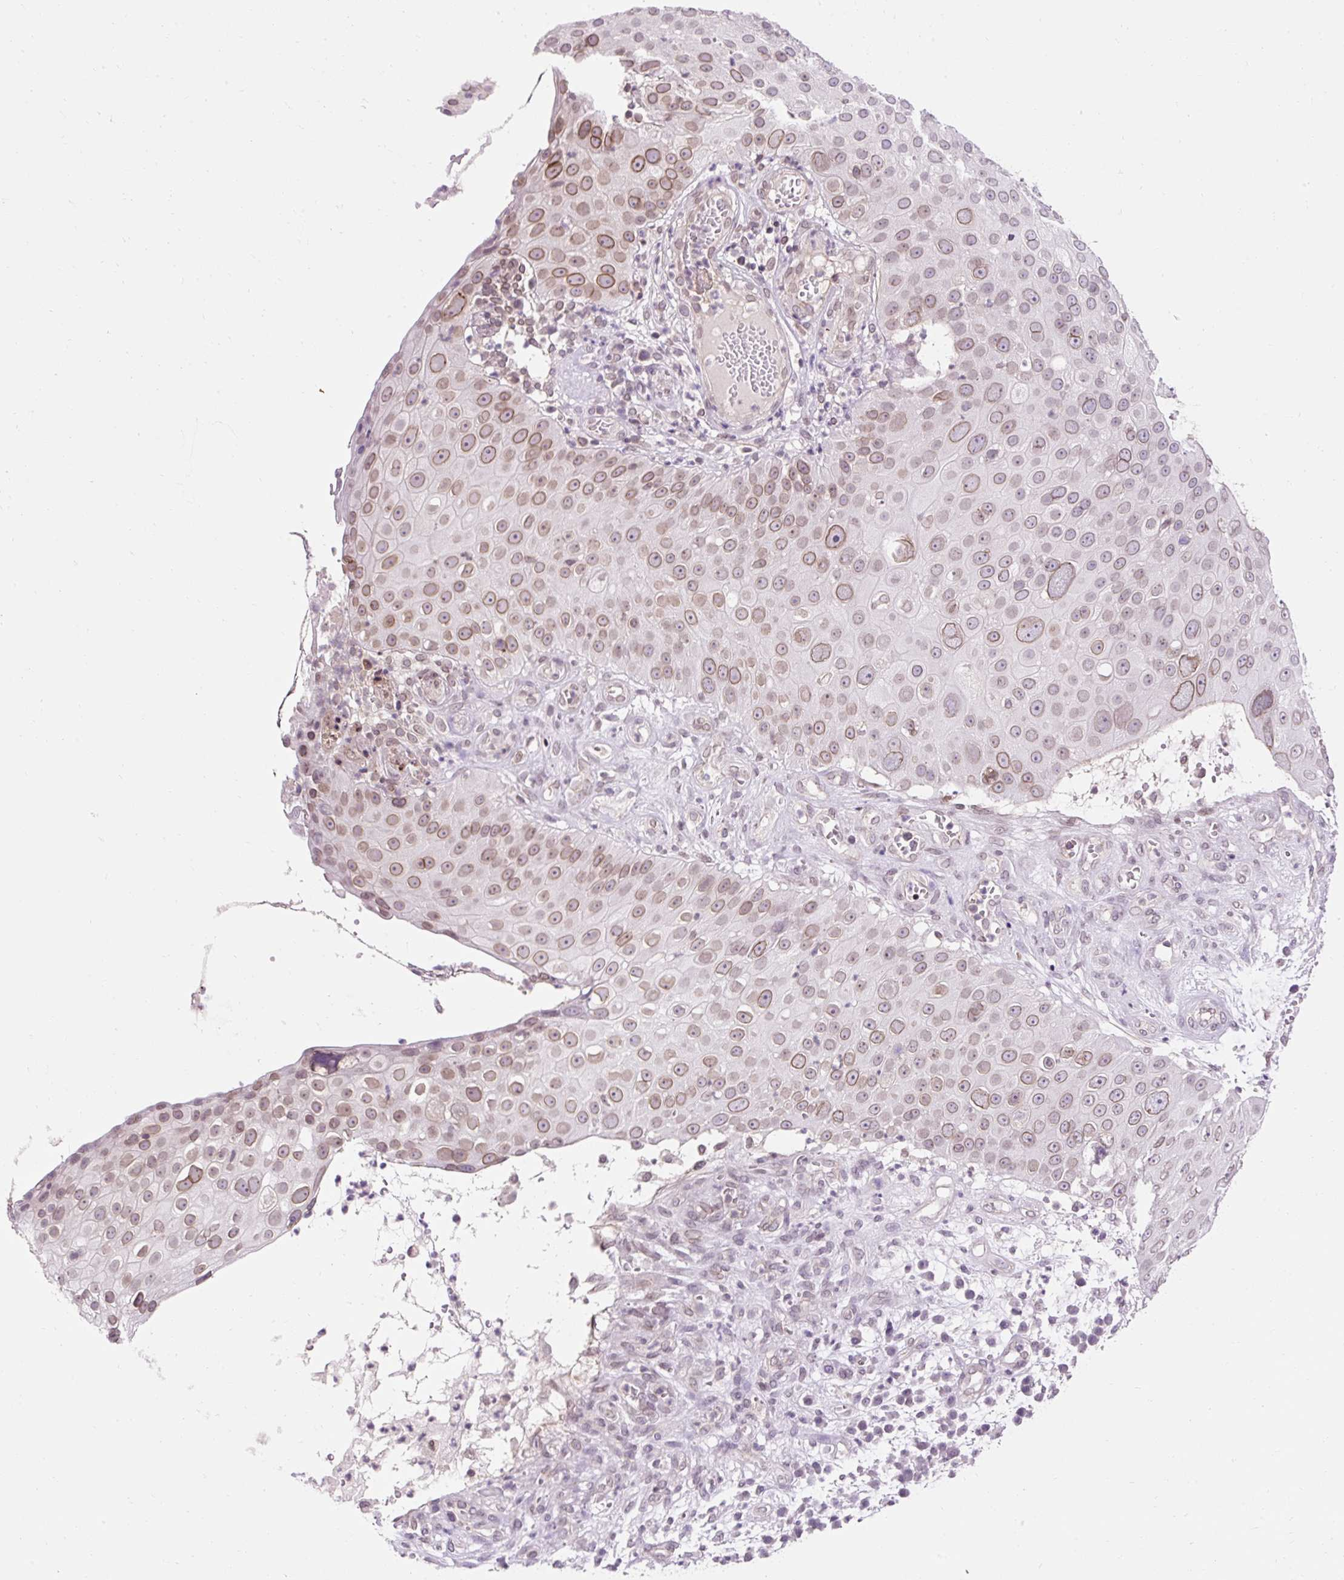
{"staining": {"intensity": "moderate", "quantity": ">75%", "location": "cytoplasmic/membranous,nuclear"}, "tissue": "skin cancer", "cell_type": "Tumor cells", "image_type": "cancer", "snomed": [{"axis": "morphology", "description": "Squamous cell carcinoma, NOS"}, {"axis": "topography", "description": "Skin"}], "caption": "Skin cancer was stained to show a protein in brown. There is medium levels of moderate cytoplasmic/membranous and nuclear positivity in approximately >75% of tumor cells.", "gene": "ZNF610", "patient": {"sex": "male", "age": 71}}